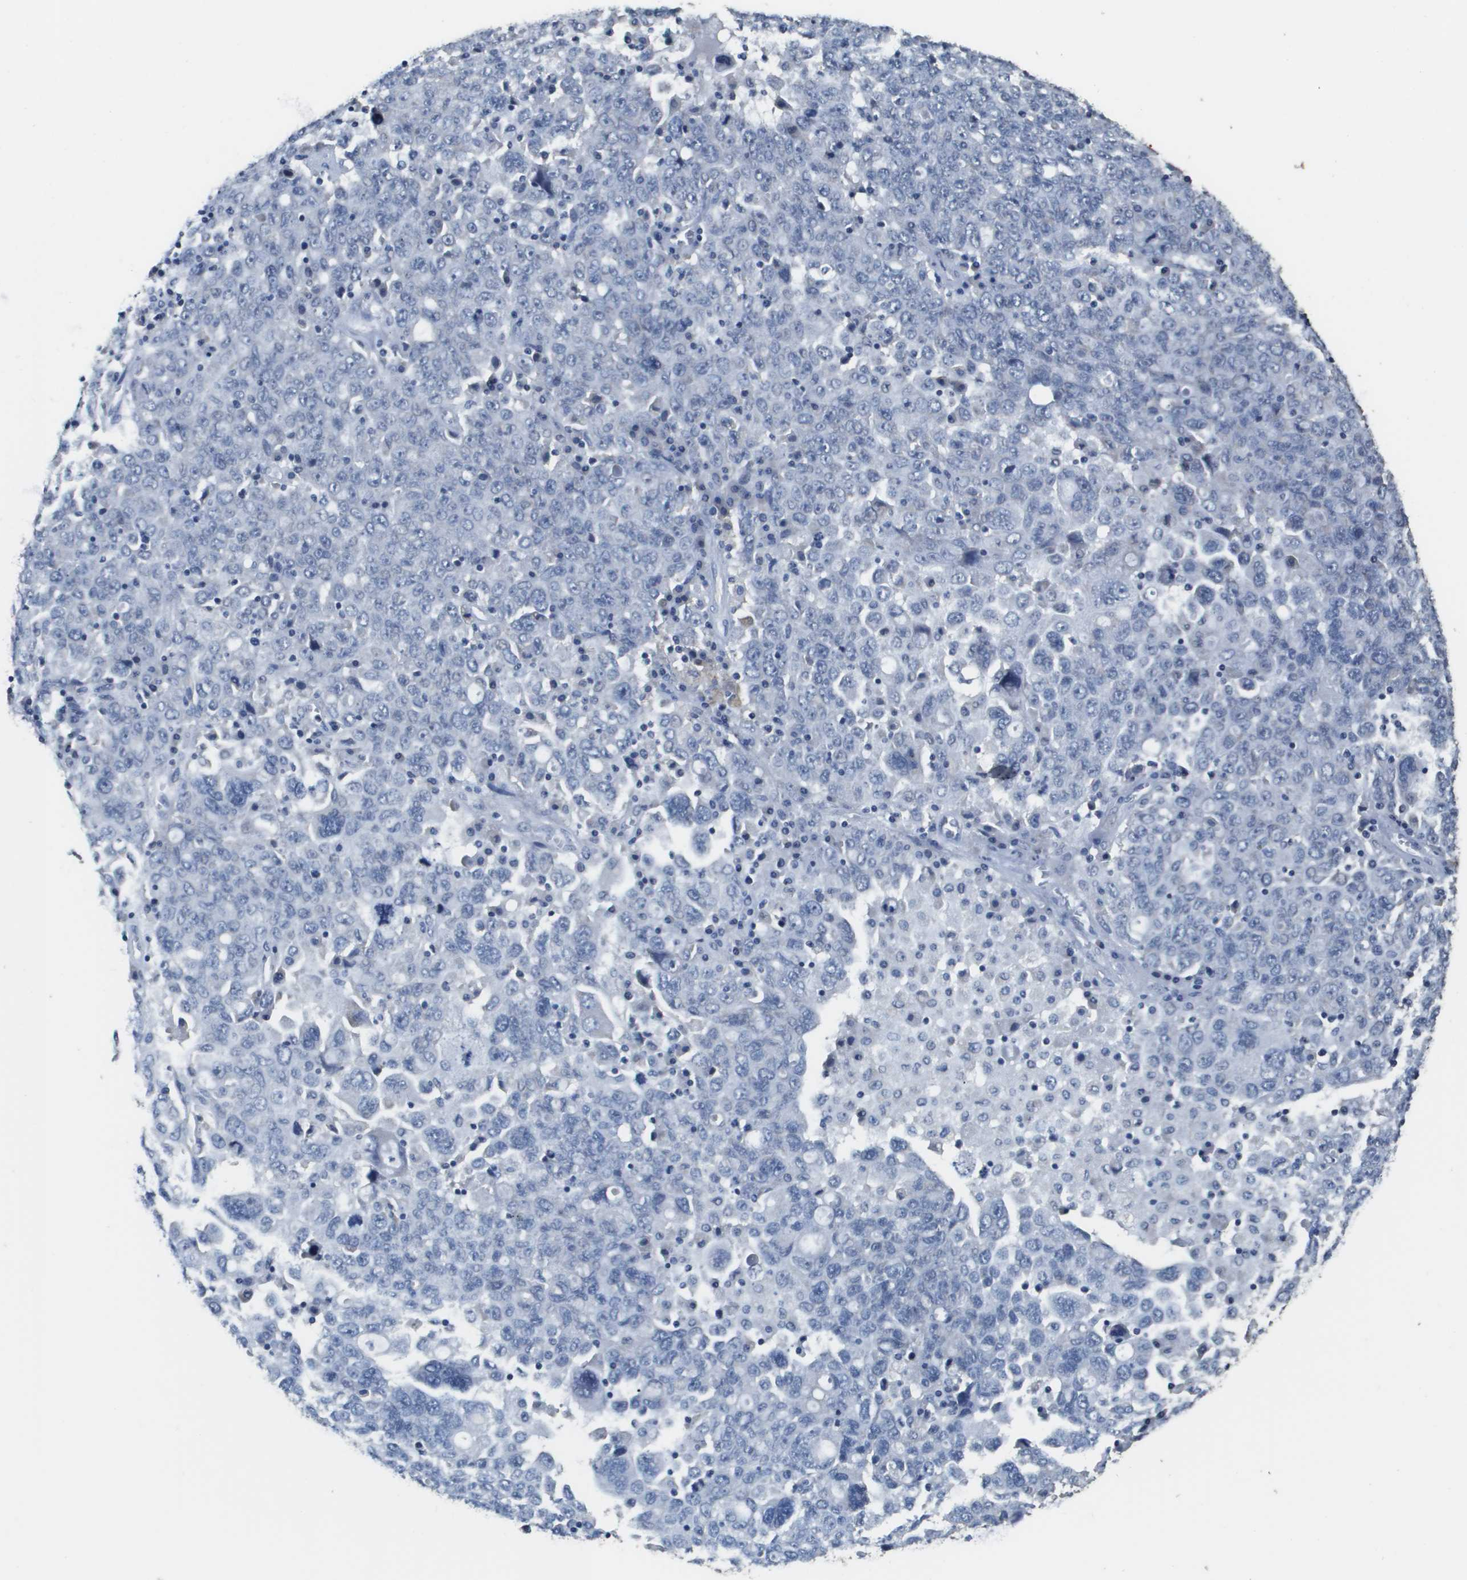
{"staining": {"intensity": "negative", "quantity": "none", "location": "none"}, "tissue": "ovarian cancer", "cell_type": "Tumor cells", "image_type": "cancer", "snomed": [{"axis": "morphology", "description": "Carcinoma, endometroid"}, {"axis": "topography", "description": "Ovary"}], "caption": "This histopathology image is of endometroid carcinoma (ovarian) stained with IHC to label a protein in brown with the nuclei are counter-stained blue. There is no expression in tumor cells.", "gene": "MT3", "patient": {"sex": "female", "age": 62}}